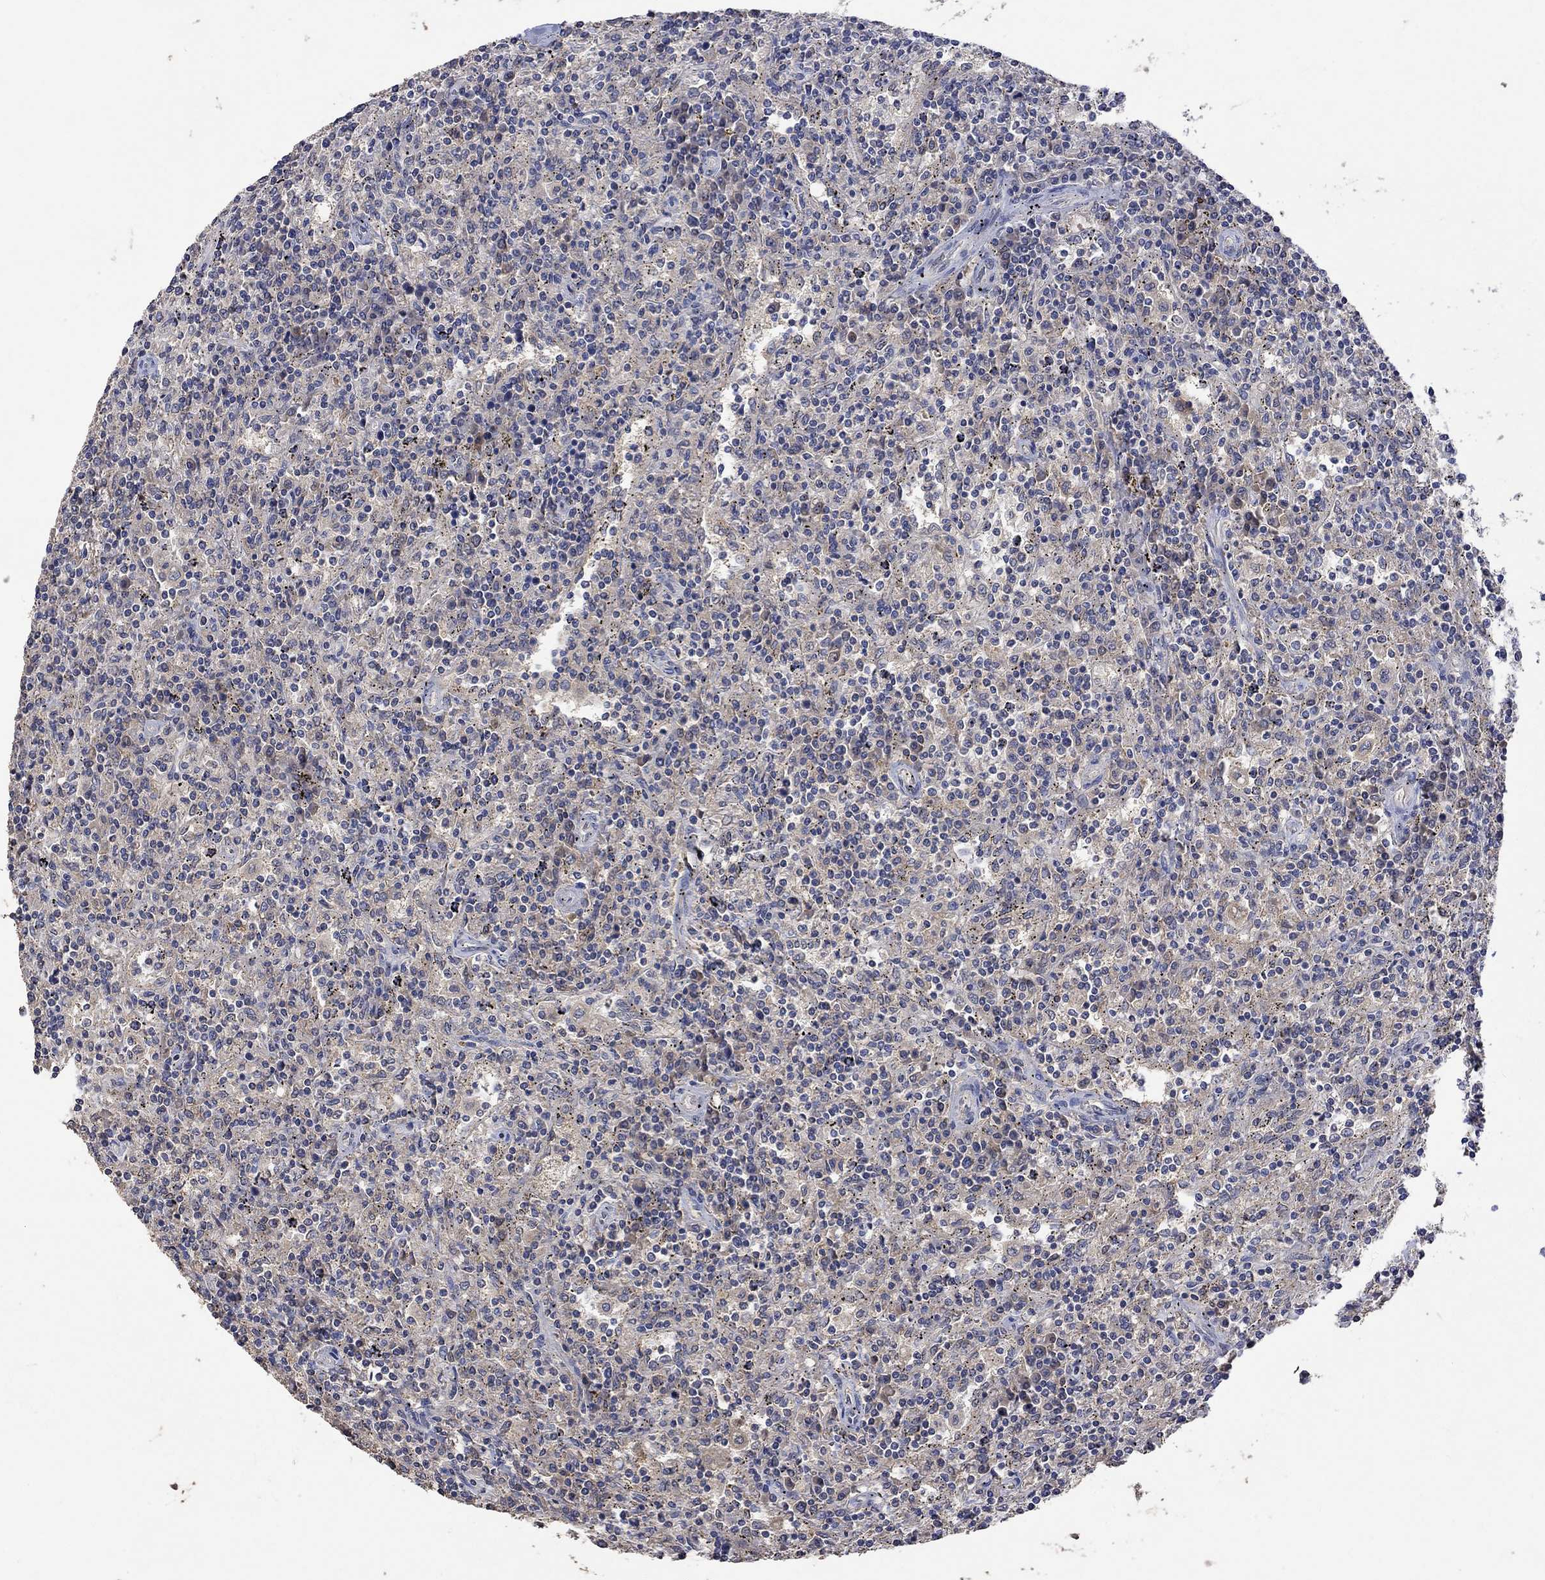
{"staining": {"intensity": "weak", "quantity": "25%-75%", "location": "cytoplasmic/membranous"}, "tissue": "lymphoma", "cell_type": "Tumor cells", "image_type": "cancer", "snomed": [{"axis": "morphology", "description": "Malignant lymphoma, non-Hodgkin's type, Low grade"}, {"axis": "topography", "description": "Lymph node"}], "caption": "Weak cytoplasmic/membranous positivity for a protein is seen in about 25%-75% of tumor cells of lymphoma using immunohistochemistry.", "gene": "PTPN20", "patient": {"sex": "male", "age": 52}}